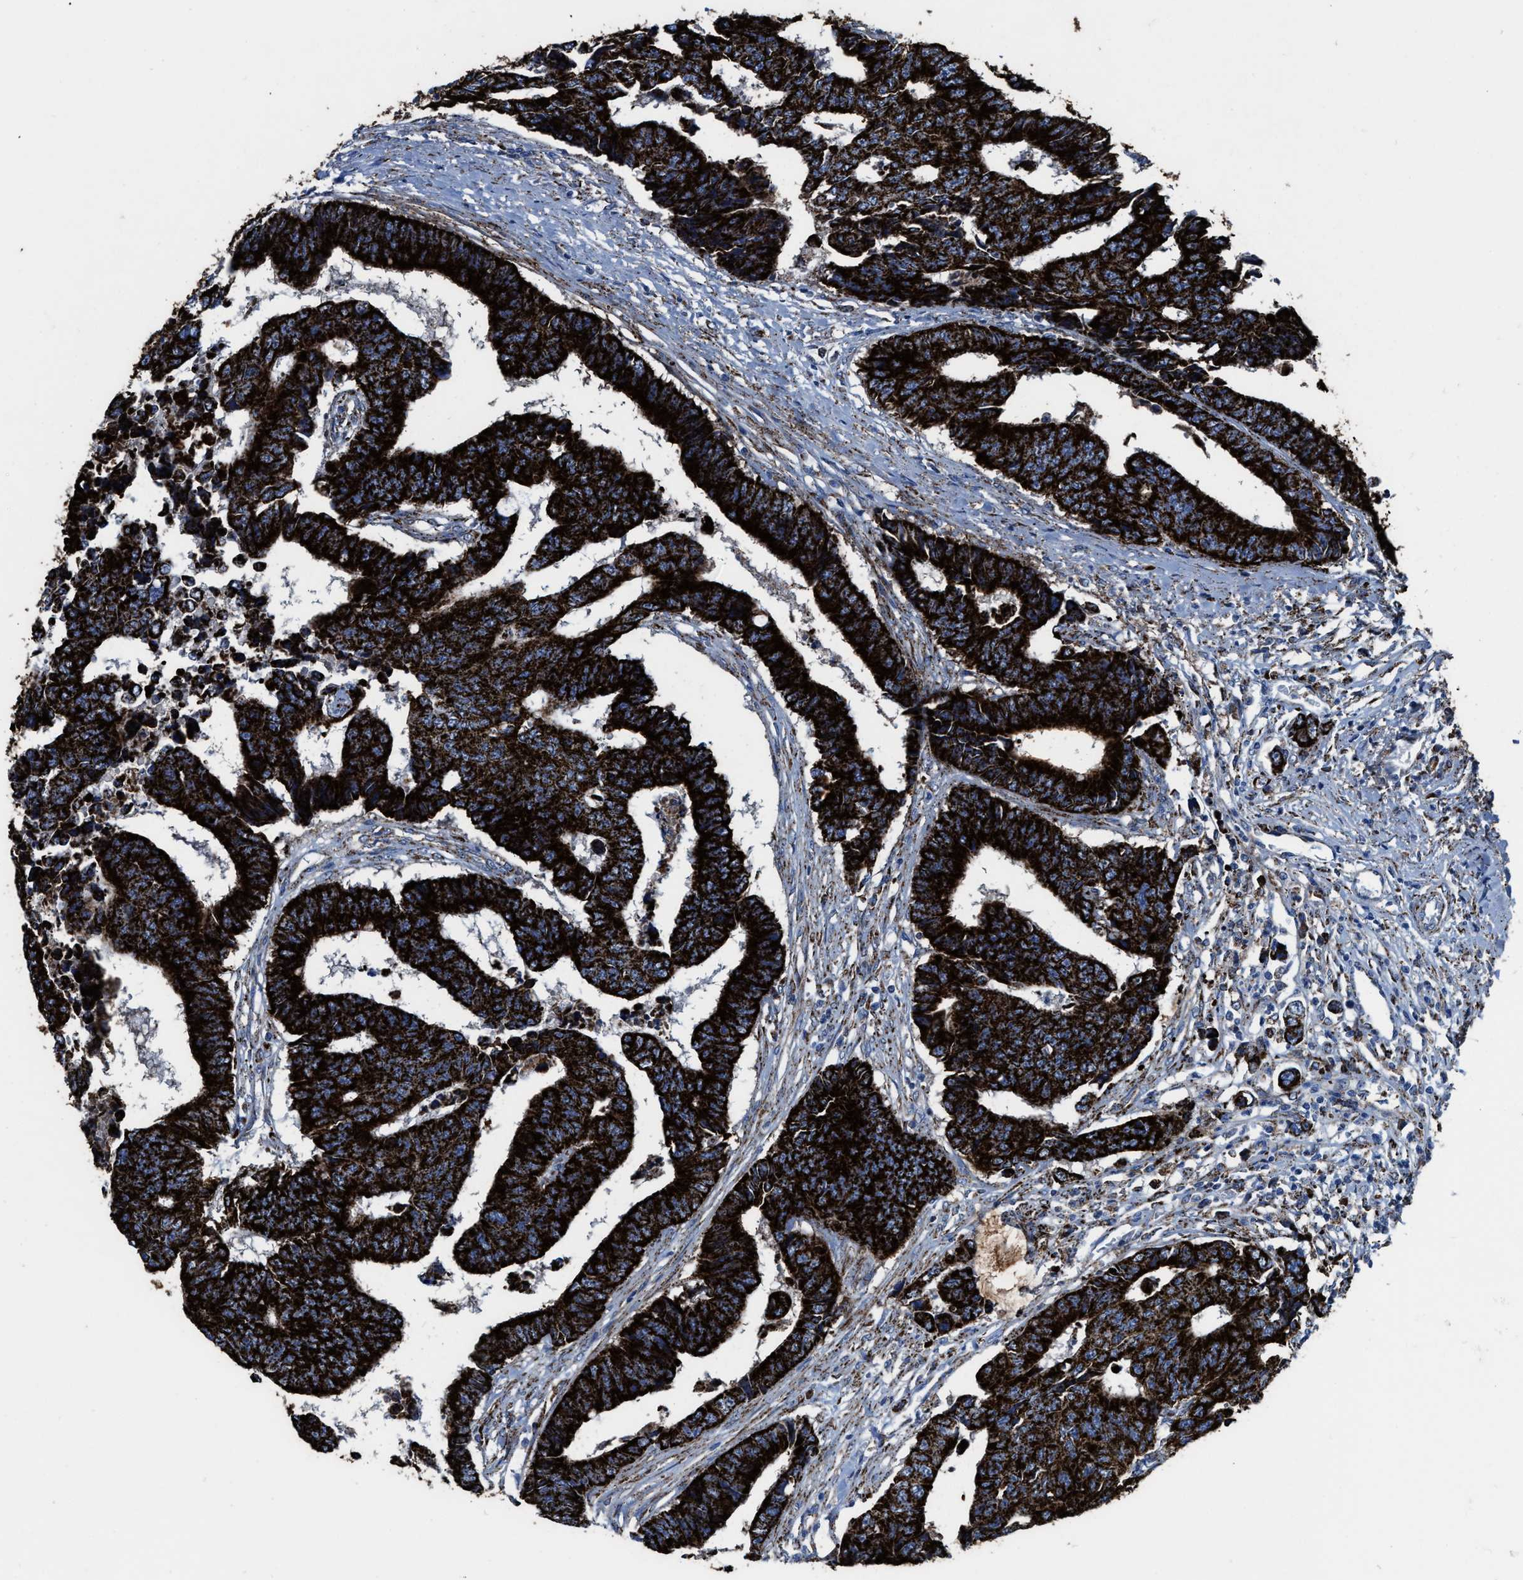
{"staining": {"intensity": "strong", "quantity": ">75%", "location": "cytoplasmic/membranous"}, "tissue": "colorectal cancer", "cell_type": "Tumor cells", "image_type": "cancer", "snomed": [{"axis": "morphology", "description": "Adenocarcinoma, NOS"}, {"axis": "topography", "description": "Rectum"}], "caption": "IHC of human adenocarcinoma (colorectal) displays high levels of strong cytoplasmic/membranous expression in approximately >75% of tumor cells. (DAB IHC, brown staining for protein, blue staining for nuclei).", "gene": "ALDH1B1", "patient": {"sex": "male", "age": 84}}